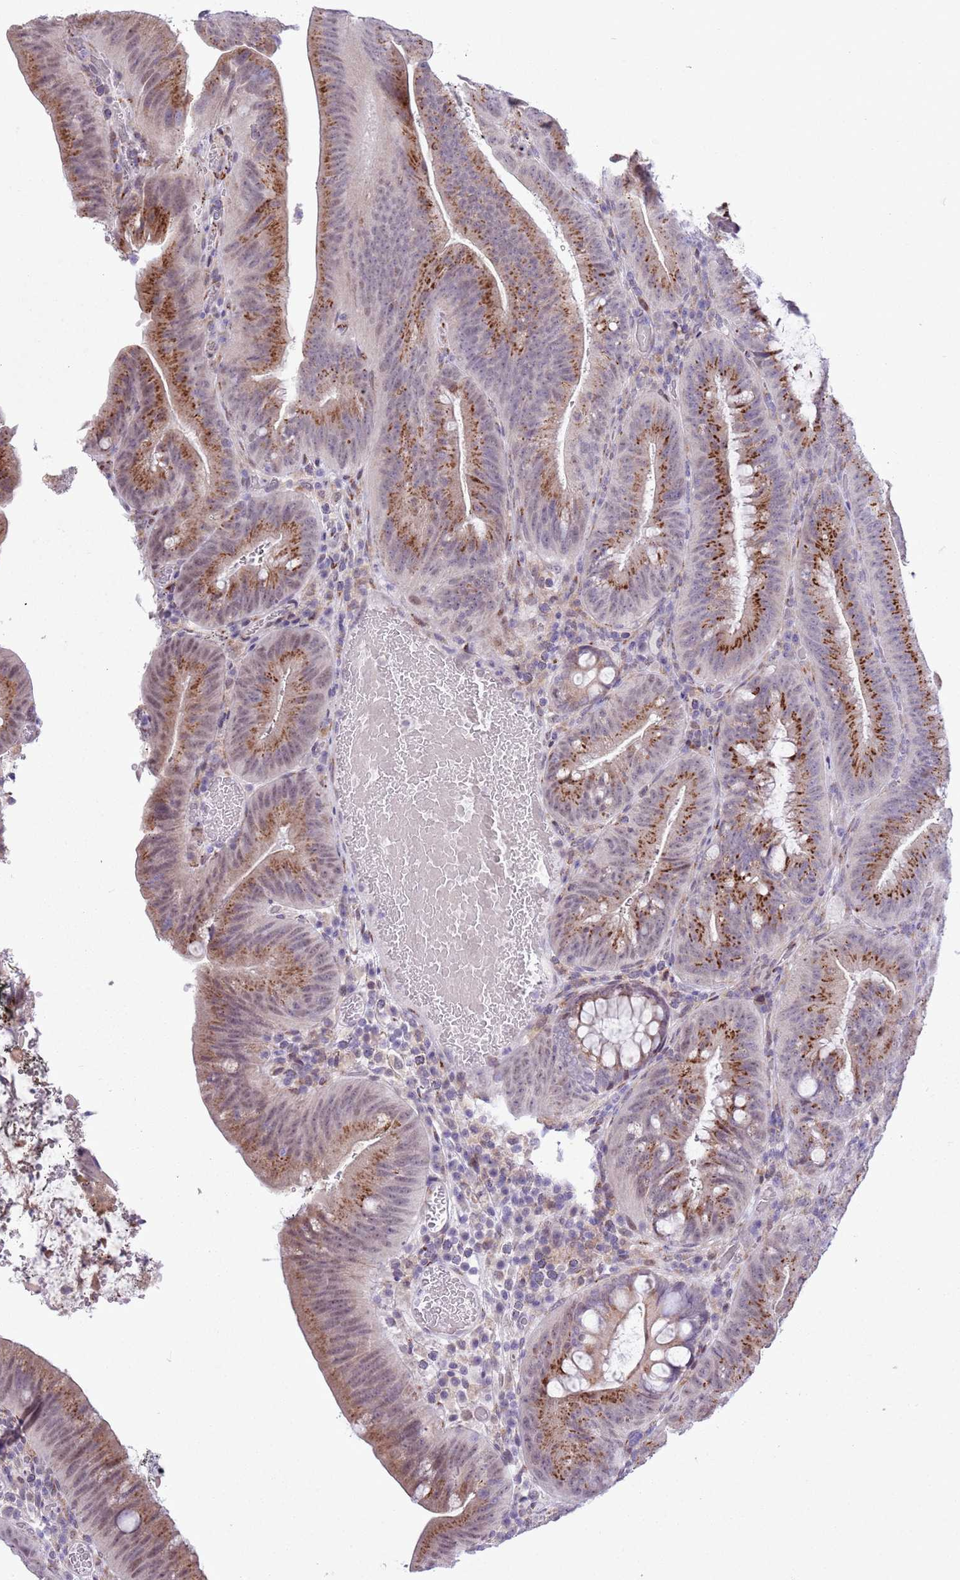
{"staining": {"intensity": "strong", "quantity": ">75%", "location": "cytoplasmic/membranous"}, "tissue": "colorectal cancer", "cell_type": "Tumor cells", "image_type": "cancer", "snomed": [{"axis": "morphology", "description": "Adenocarcinoma, NOS"}, {"axis": "topography", "description": "Colon"}], "caption": "Immunohistochemical staining of colorectal cancer (adenocarcinoma) demonstrates high levels of strong cytoplasmic/membranous expression in approximately >75% of tumor cells.", "gene": "ZNF576", "patient": {"sex": "female", "age": 43}}